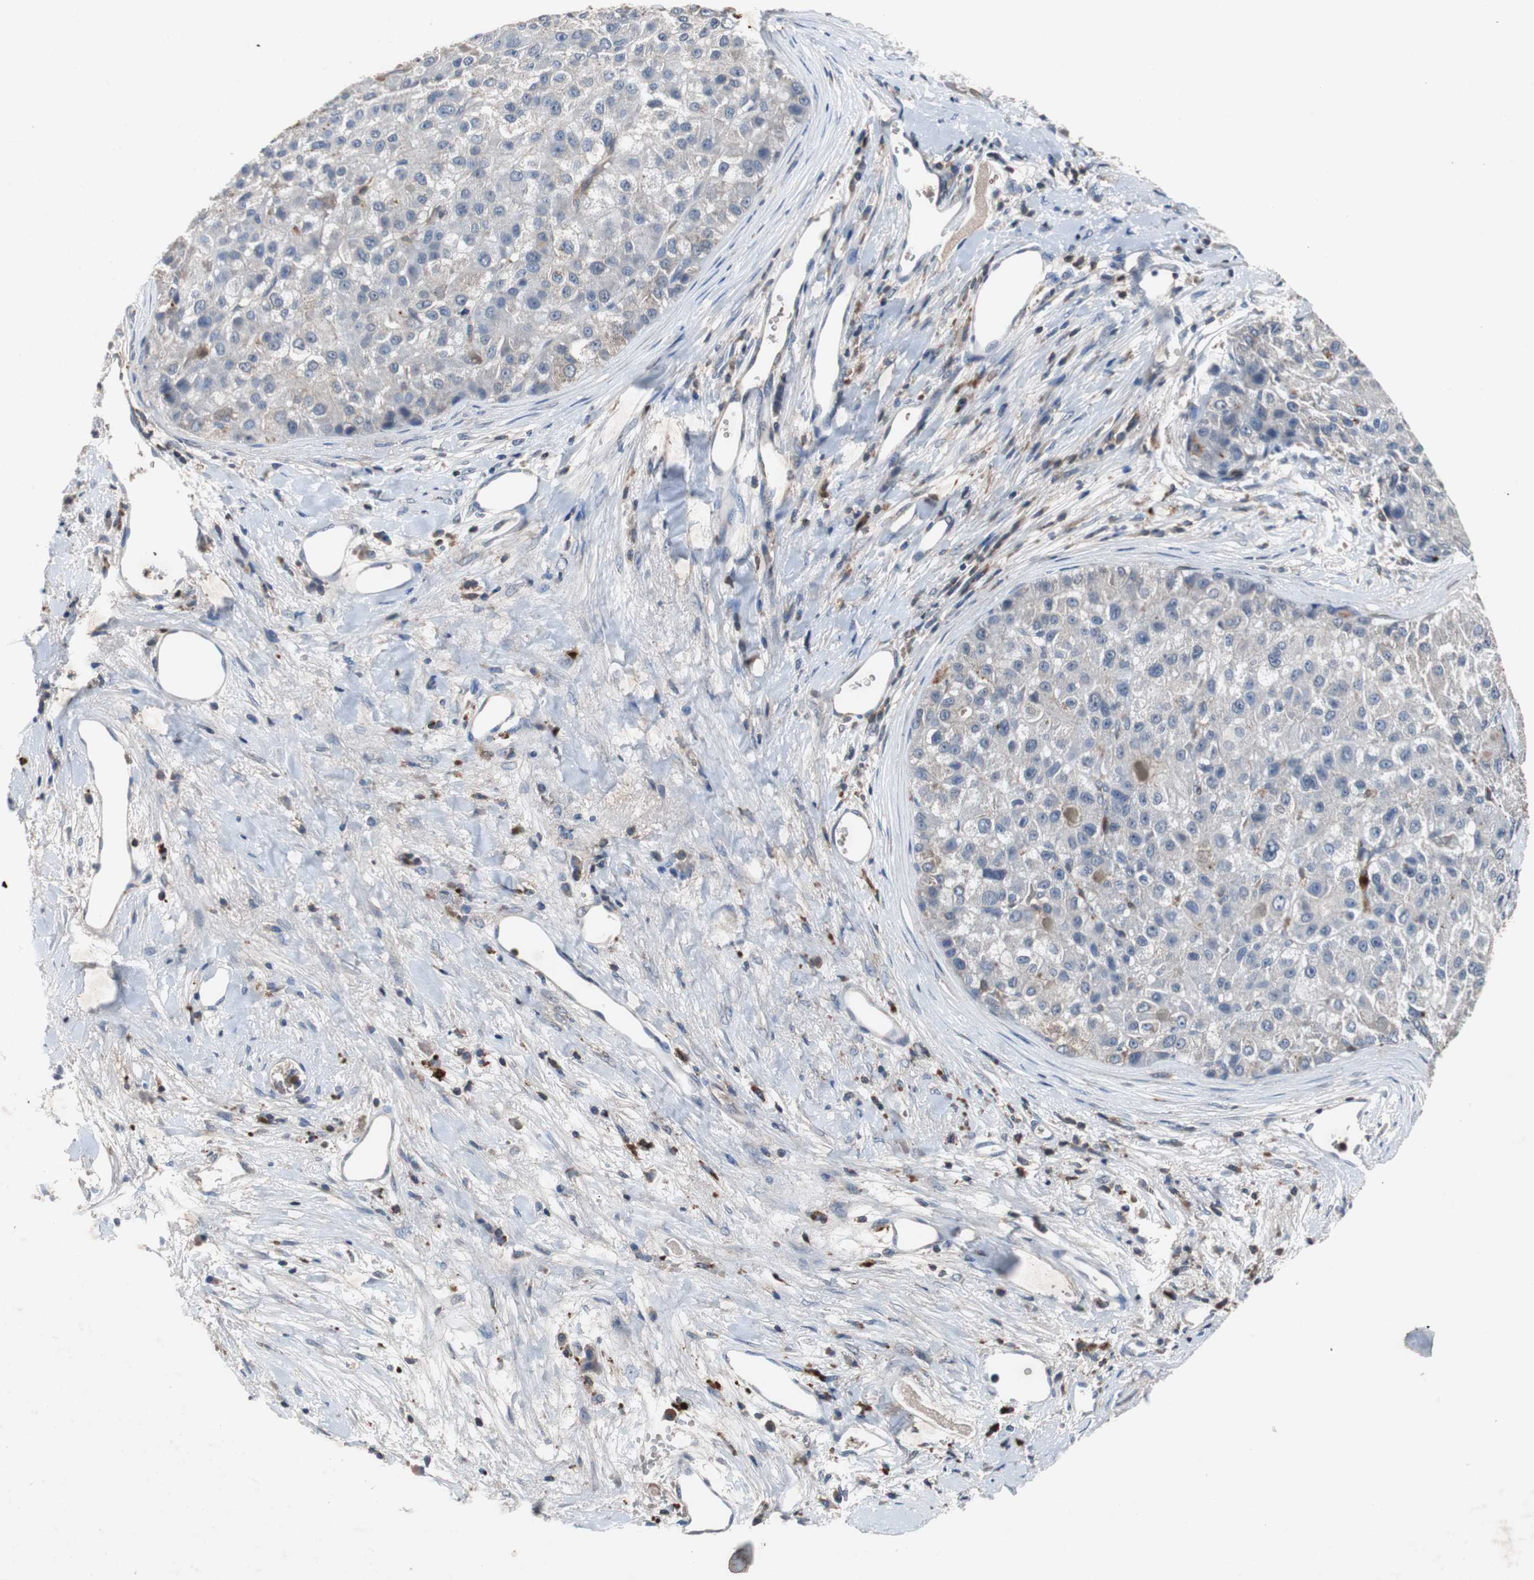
{"staining": {"intensity": "weak", "quantity": "<25%", "location": "cytoplasmic/membranous"}, "tissue": "liver cancer", "cell_type": "Tumor cells", "image_type": "cancer", "snomed": [{"axis": "morphology", "description": "Carcinoma, Hepatocellular, NOS"}, {"axis": "topography", "description": "Liver"}], "caption": "The image demonstrates no significant expression in tumor cells of liver cancer.", "gene": "CALB2", "patient": {"sex": "male", "age": 80}}